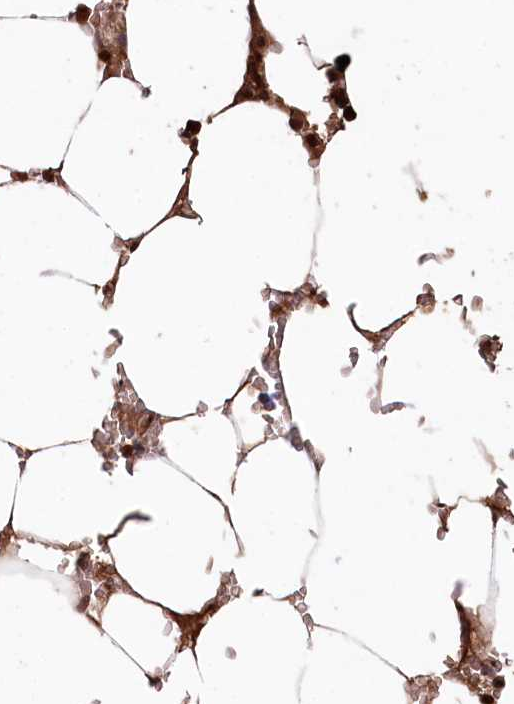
{"staining": {"intensity": "strong", "quantity": ">75%", "location": "cytoplasmic/membranous"}, "tissue": "bone marrow", "cell_type": "Hematopoietic cells", "image_type": "normal", "snomed": [{"axis": "morphology", "description": "Normal tissue, NOS"}, {"axis": "topography", "description": "Bone marrow"}], "caption": "Protein staining reveals strong cytoplasmic/membranous positivity in about >75% of hematopoietic cells in unremarkable bone marrow. (DAB = brown stain, brightfield microscopy at high magnification).", "gene": "LSG1", "patient": {"sex": "male", "age": 70}}